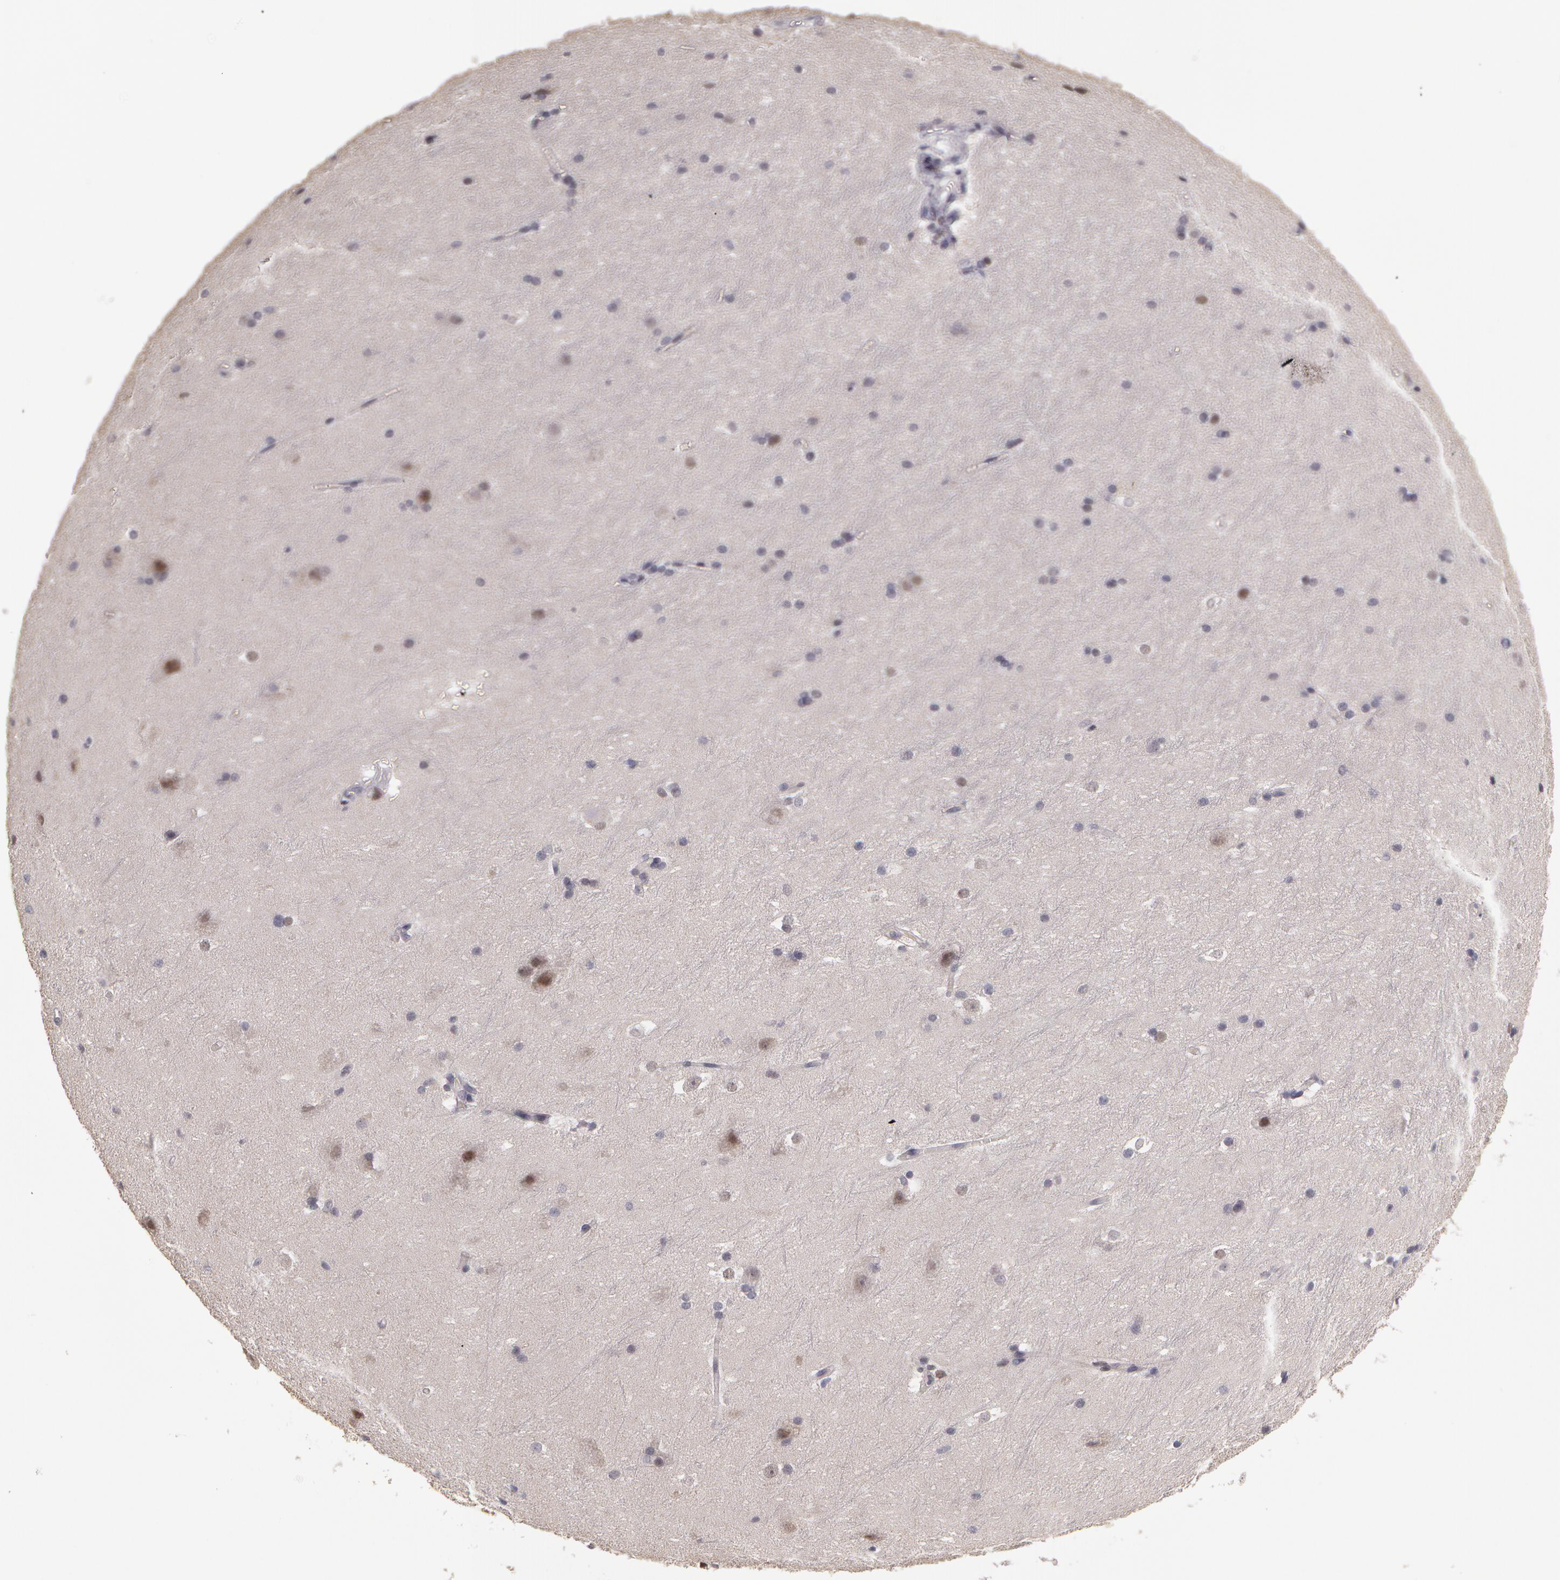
{"staining": {"intensity": "negative", "quantity": "none", "location": "none"}, "tissue": "cerebral cortex", "cell_type": "Endothelial cells", "image_type": "normal", "snomed": [{"axis": "morphology", "description": "Normal tissue, NOS"}, {"axis": "topography", "description": "Cerebral cortex"}, {"axis": "topography", "description": "Hippocampus"}], "caption": "Normal cerebral cortex was stained to show a protein in brown. There is no significant positivity in endothelial cells. (DAB immunohistochemistry visualized using brightfield microscopy, high magnification).", "gene": "PRICKLE1", "patient": {"sex": "female", "age": 19}}